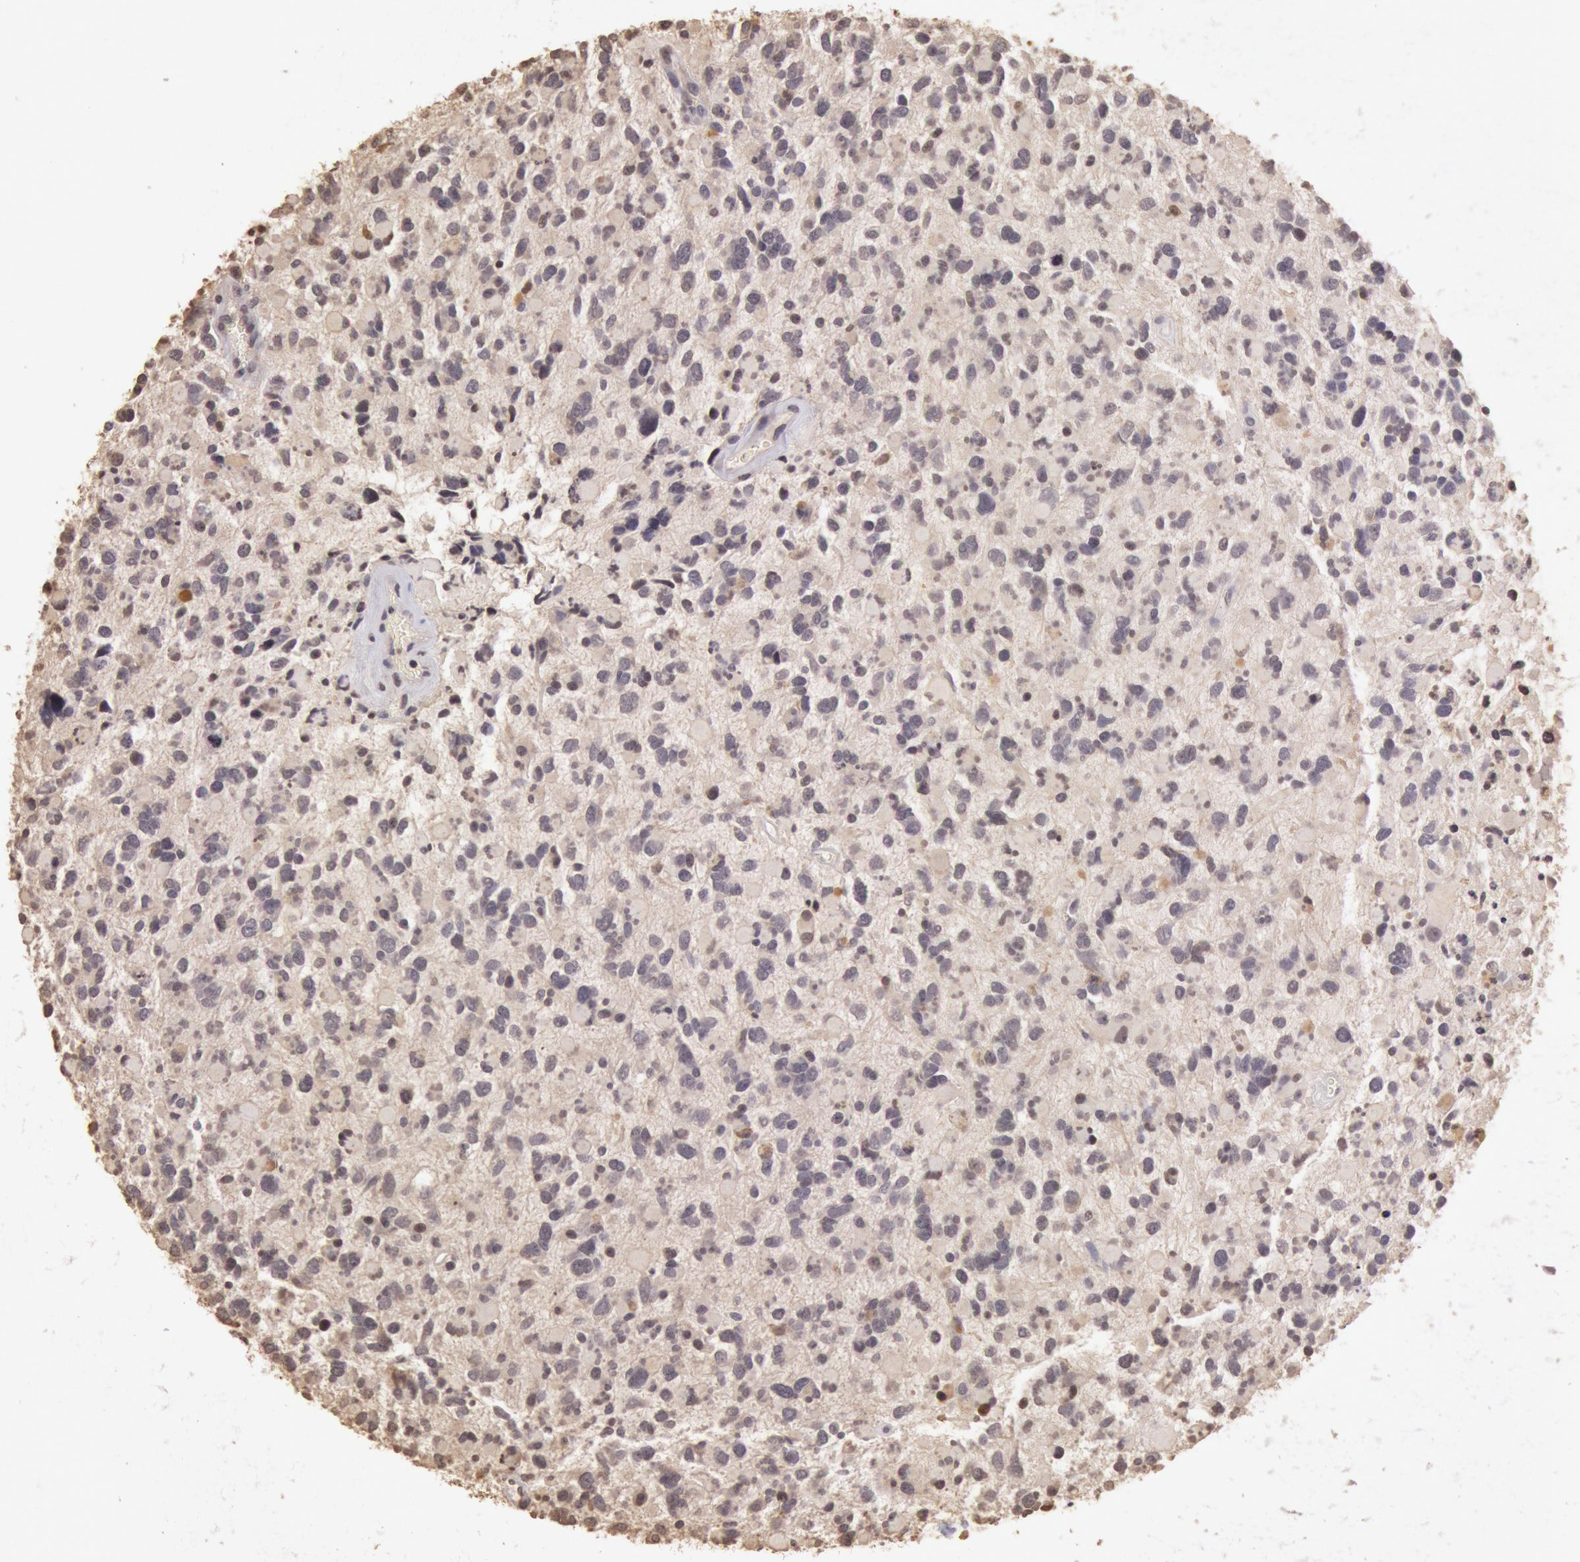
{"staining": {"intensity": "negative", "quantity": "none", "location": "none"}, "tissue": "glioma", "cell_type": "Tumor cells", "image_type": "cancer", "snomed": [{"axis": "morphology", "description": "Glioma, malignant, High grade"}, {"axis": "topography", "description": "Brain"}], "caption": "The image shows no significant positivity in tumor cells of malignant glioma (high-grade).", "gene": "SOD1", "patient": {"sex": "female", "age": 37}}